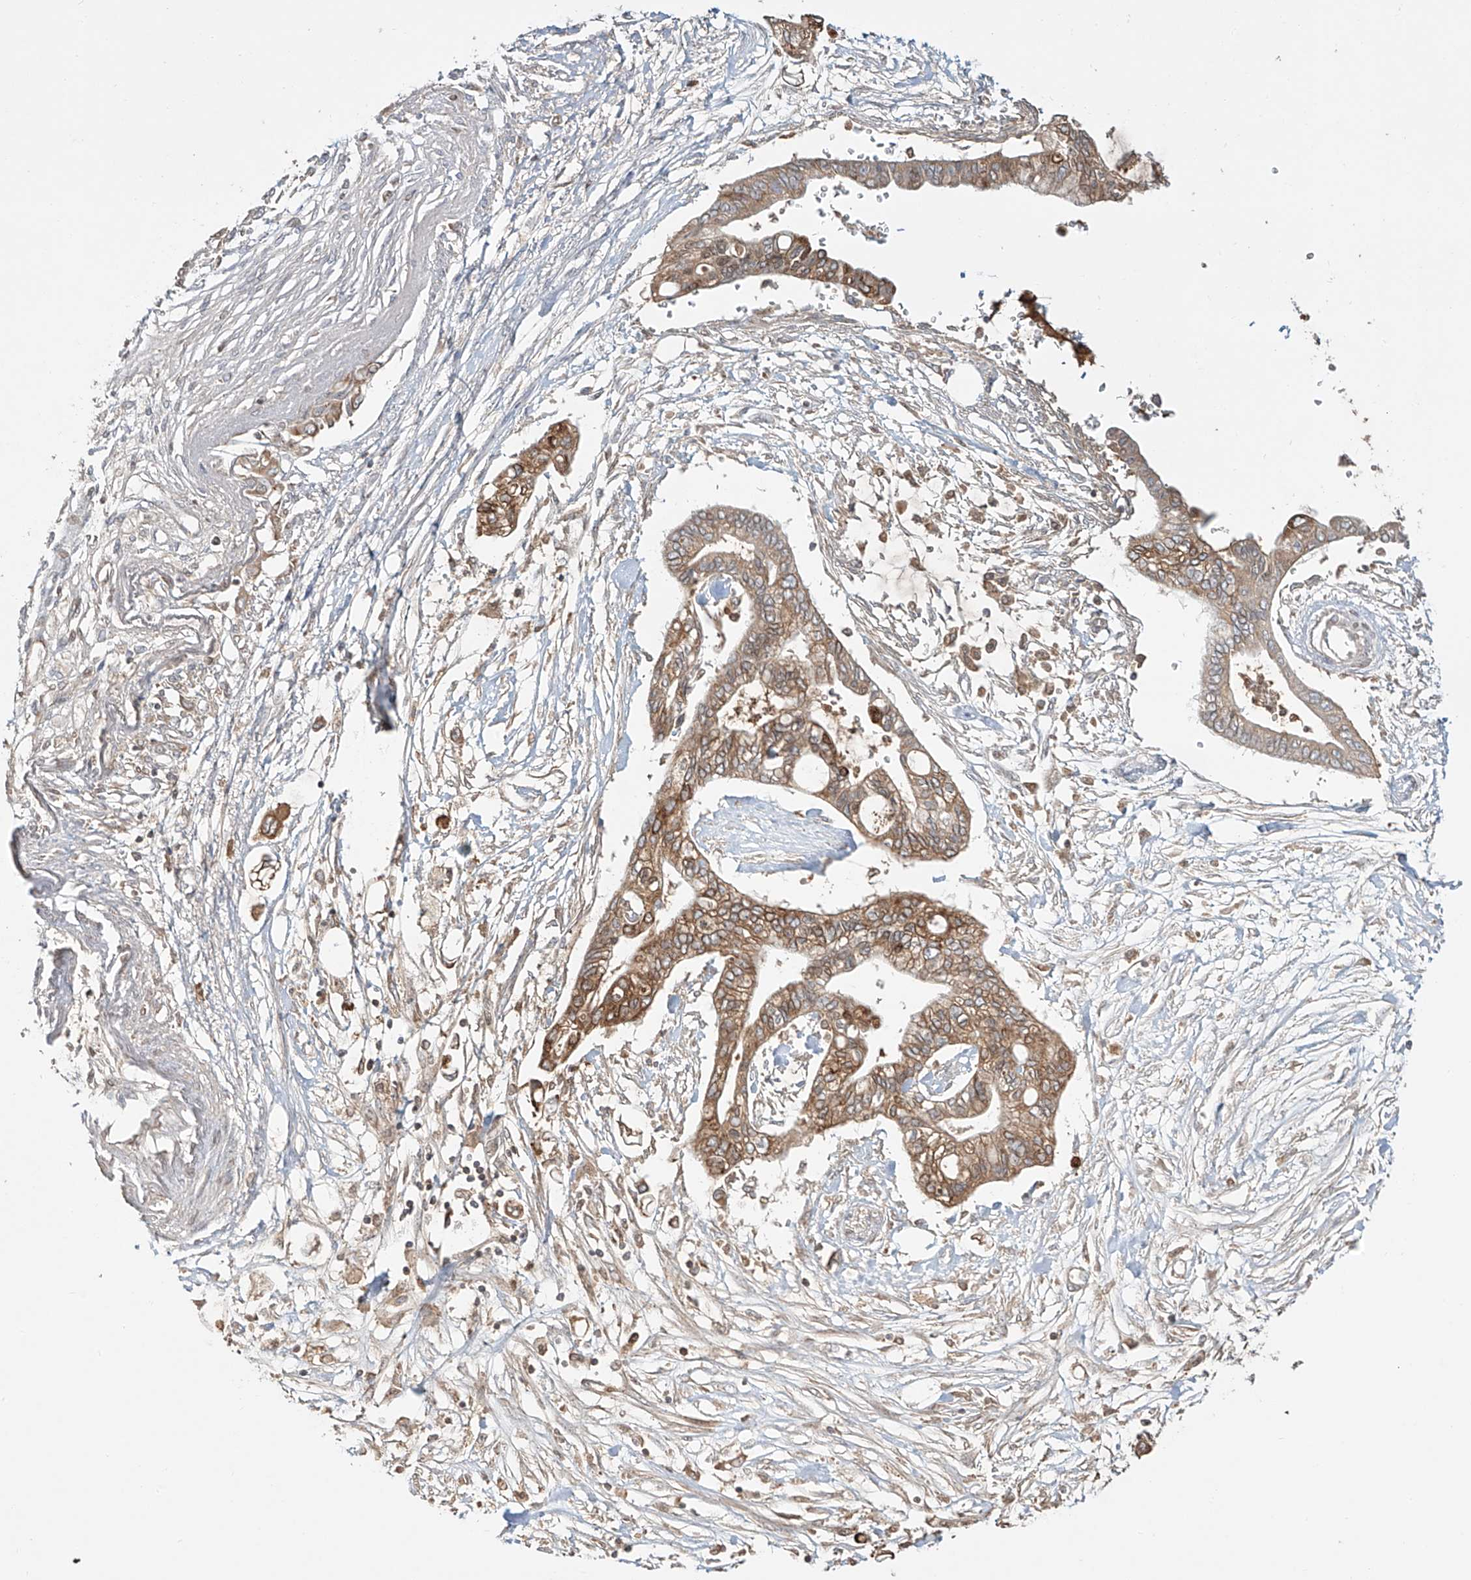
{"staining": {"intensity": "moderate", "quantity": ">75%", "location": "cytoplasmic/membranous"}, "tissue": "pancreatic cancer", "cell_type": "Tumor cells", "image_type": "cancer", "snomed": [{"axis": "morphology", "description": "Adenocarcinoma, NOS"}, {"axis": "topography", "description": "Pancreas"}], "caption": "Immunohistochemistry (DAB (3,3'-diaminobenzidine)) staining of human pancreatic cancer (adenocarcinoma) exhibits moderate cytoplasmic/membranous protein expression in approximately >75% of tumor cells.", "gene": "ERO1A", "patient": {"sex": "female", "age": 77}}